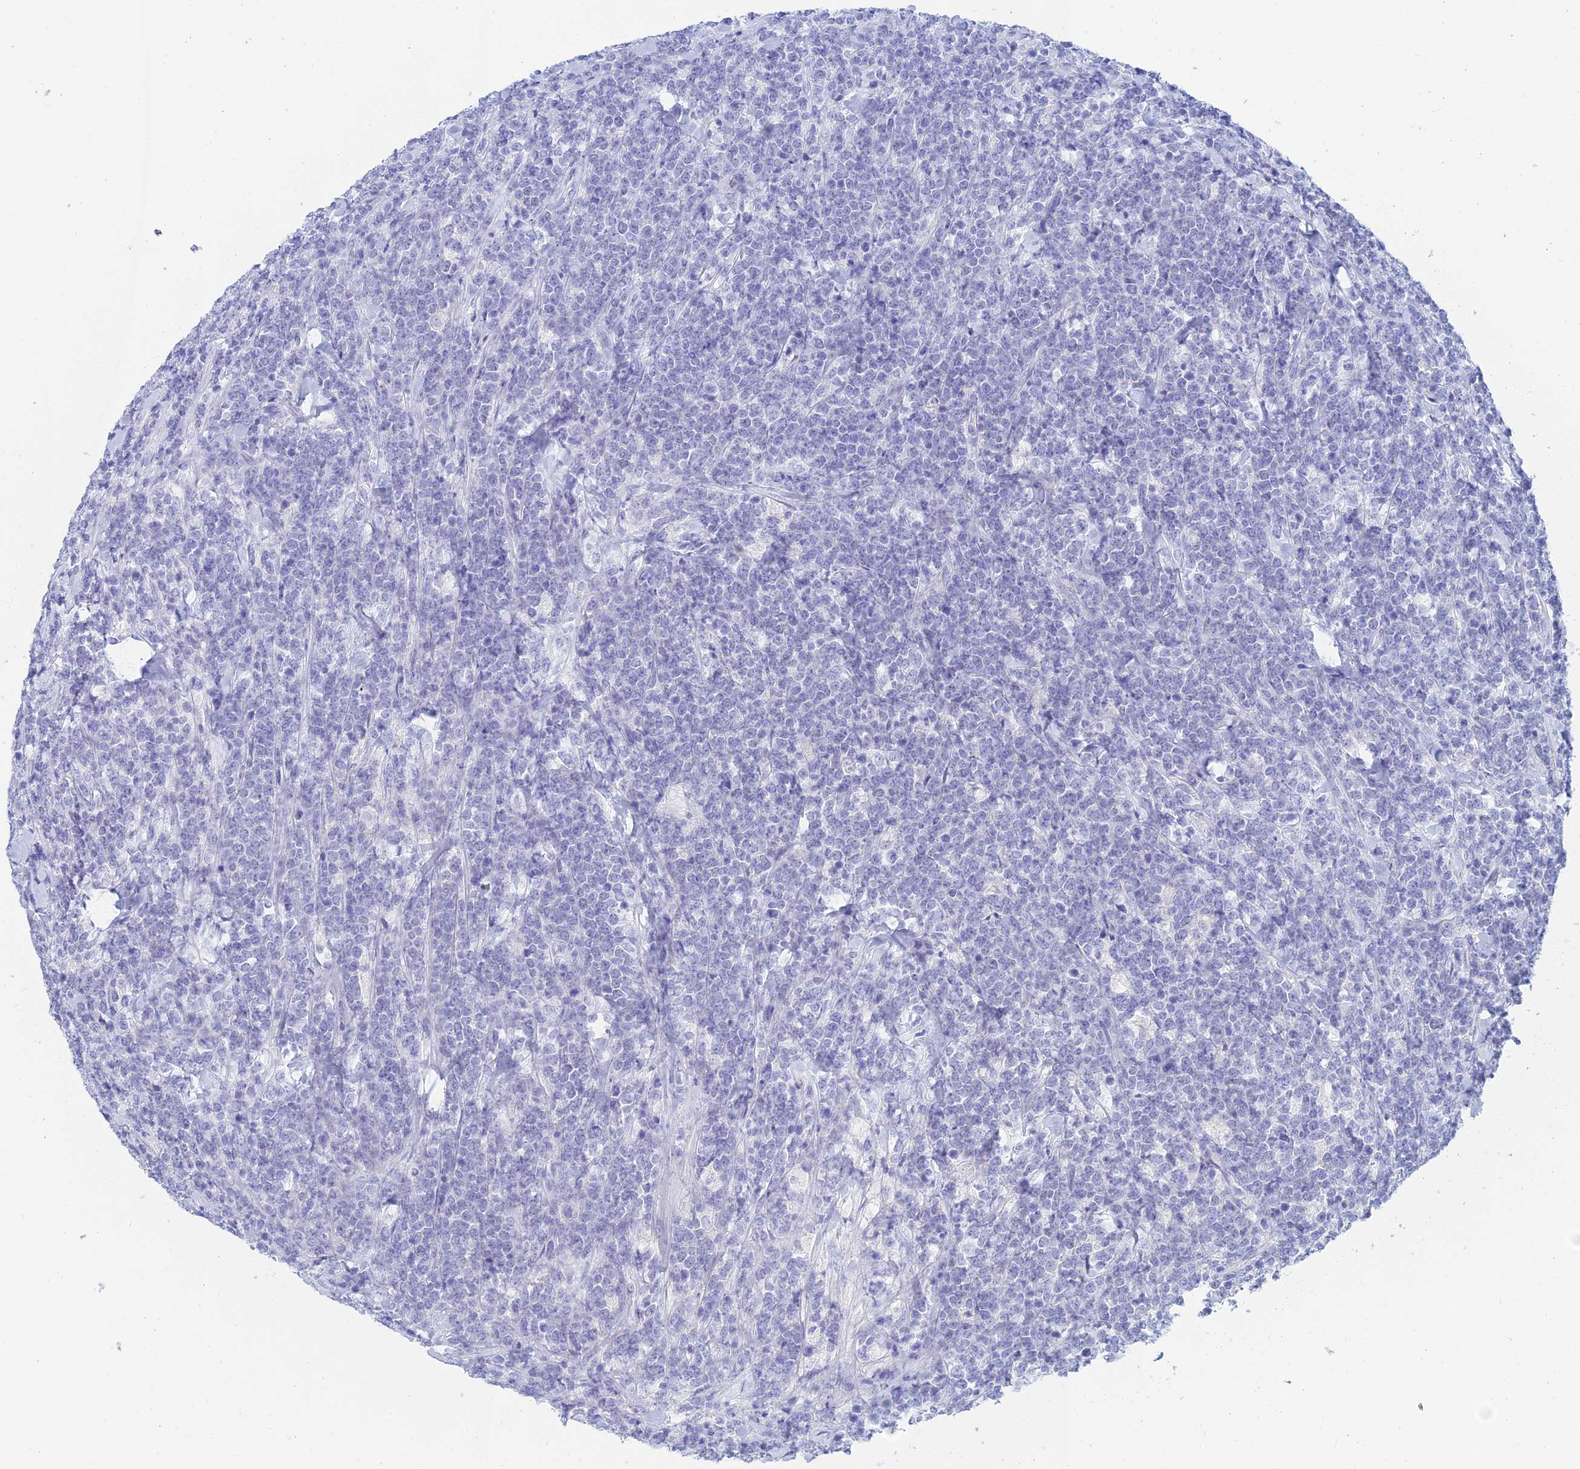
{"staining": {"intensity": "negative", "quantity": "none", "location": "none"}, "tissue": "lymphoma", "cell_type": "Tumor cells", "image_type": "cancer", "snomed": [{"axis": "morphology", "description": "Malignant lymphoma, non-Hodgkin's type, High grade"}, {"axis": "topography", "description": "Small intestine"}], "caption": "Photomicrograph shows no significant protein expression in tumor cells of malignant lymphoma, non-Hodgkin's type (high-grade). (Stains: DAB (3,3'-diaminobenzidine) immunohistochemistry (IHC) with hematoxylin counter stain, Microscopy: brightfield microscopy at high magnification).", "gene": "CEP152", "patient": {"sex": "male", "age": 8}}